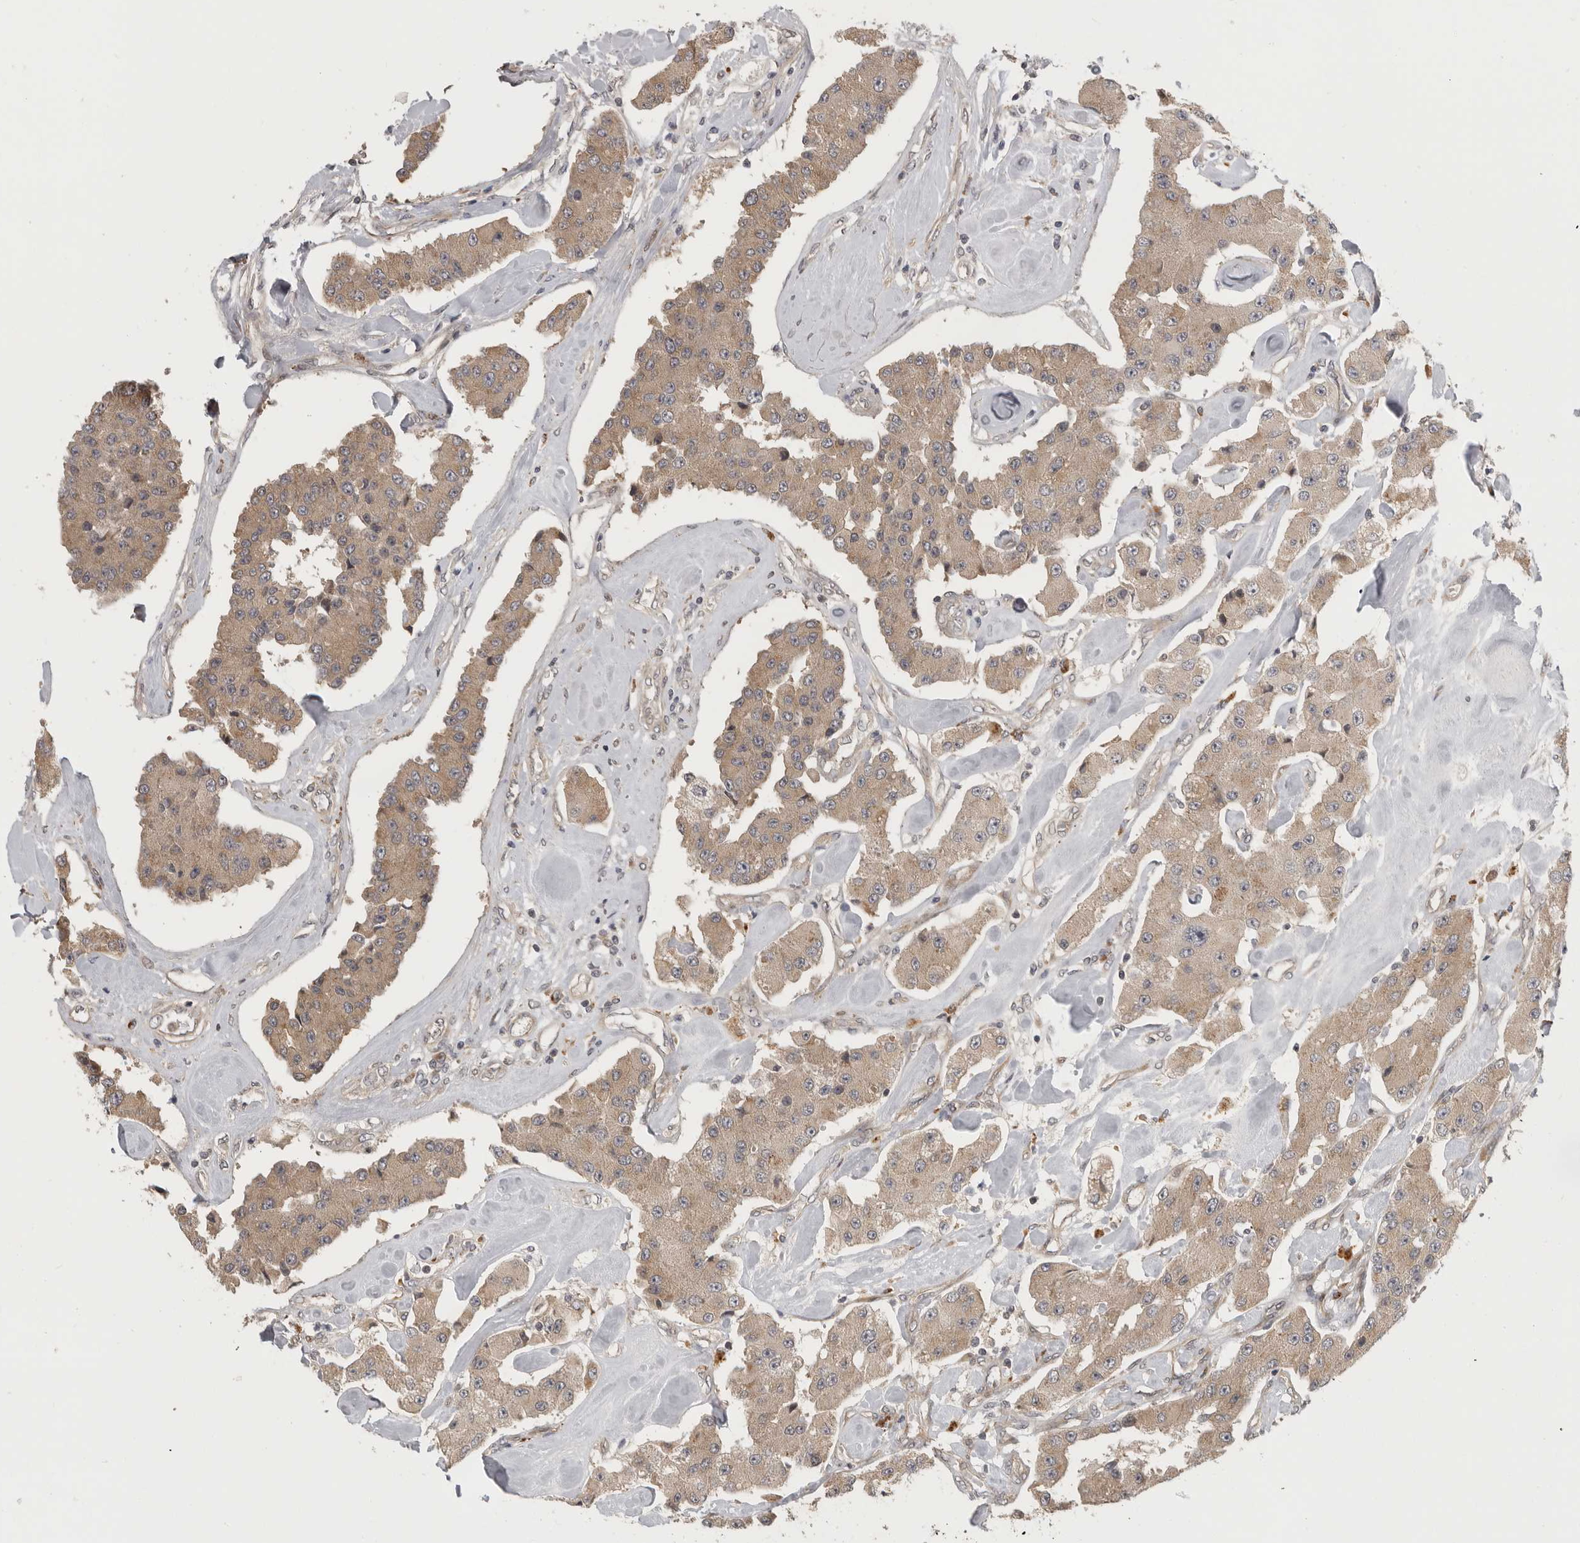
{"staining": {"intensity": "moderate", "quantity": ">75%", "location": "cytoplasmic/membranous"}, "tissue": "carcinoid", "cell_type": "Tumor cells", "image_type": "cancer", "snomed": [{"axis": "morphology", "description": "Carcinoid, malignant, NOS"}, {"axis": "topography", "description": "Pancreas"}], "caption": "Protein analysis of malignant carcinoid tissue demonstrates moderate cytoplasmic/membranous positivity in approximately >75% of tumor cells. The staining was performed using DAB (3,3'-diaminobenzidine), with brown indicating positive protein expression. Nuclei are stained blue with hematoxylin.", "gene": "CUEDC1", "patient": {"sex": "male", "age": 41}}